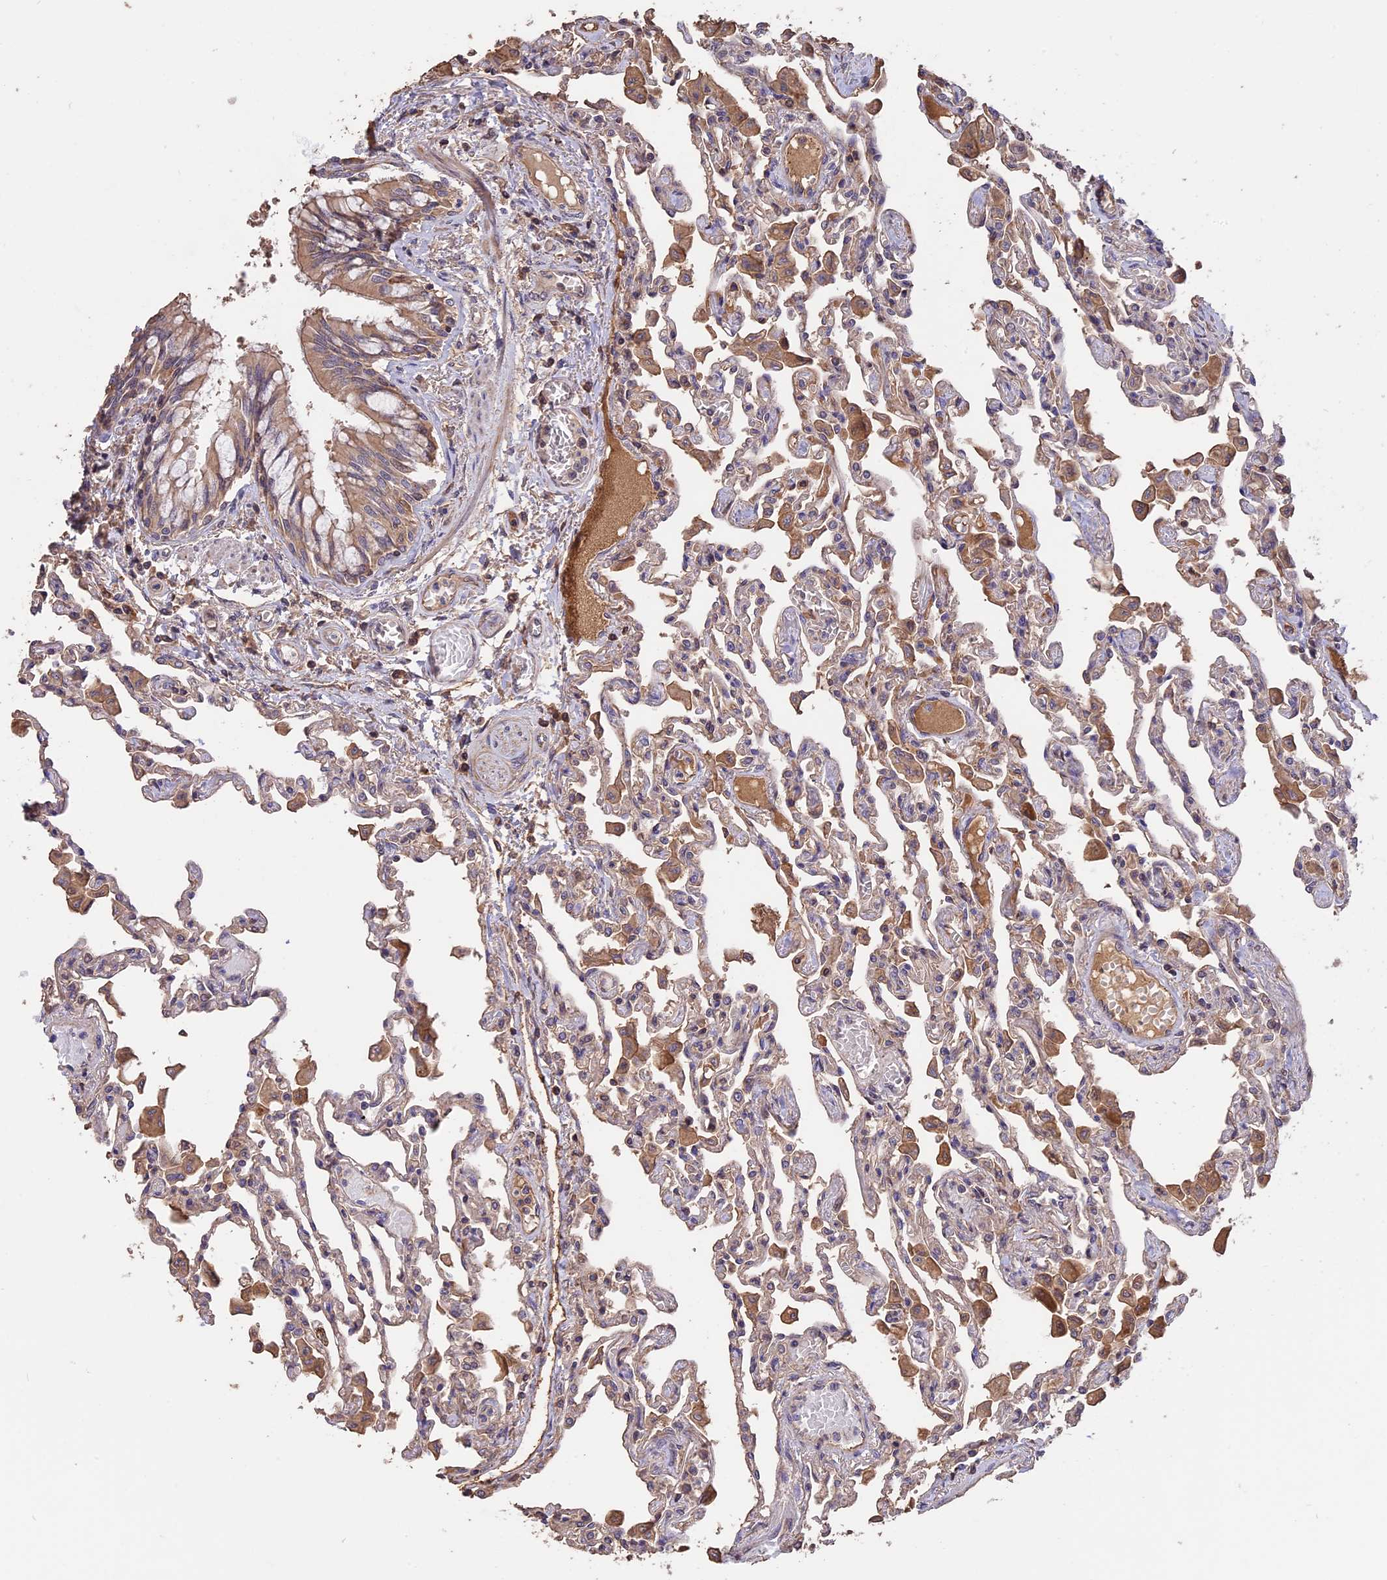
{"staining": {"intensity": "weak", "quantity": "<25%", "location": "cytoplasmic/membranous"}, "tissue": "lung", "cell_type": "Alveolar cells", "image_type": "normal", "snomed": [{"axis": "morphology", "description": "Normal tissue, NOS"}, {"axis": "topography", "description": "Bronchus"}, {"axis": "topography", "description": "Lung"}], "caption": "The photomicrograph demonstrates no significant positivity in alveolar cells of lung.", "gene": "RASAL1", "patient": {"sex": "female", "age": 49}}